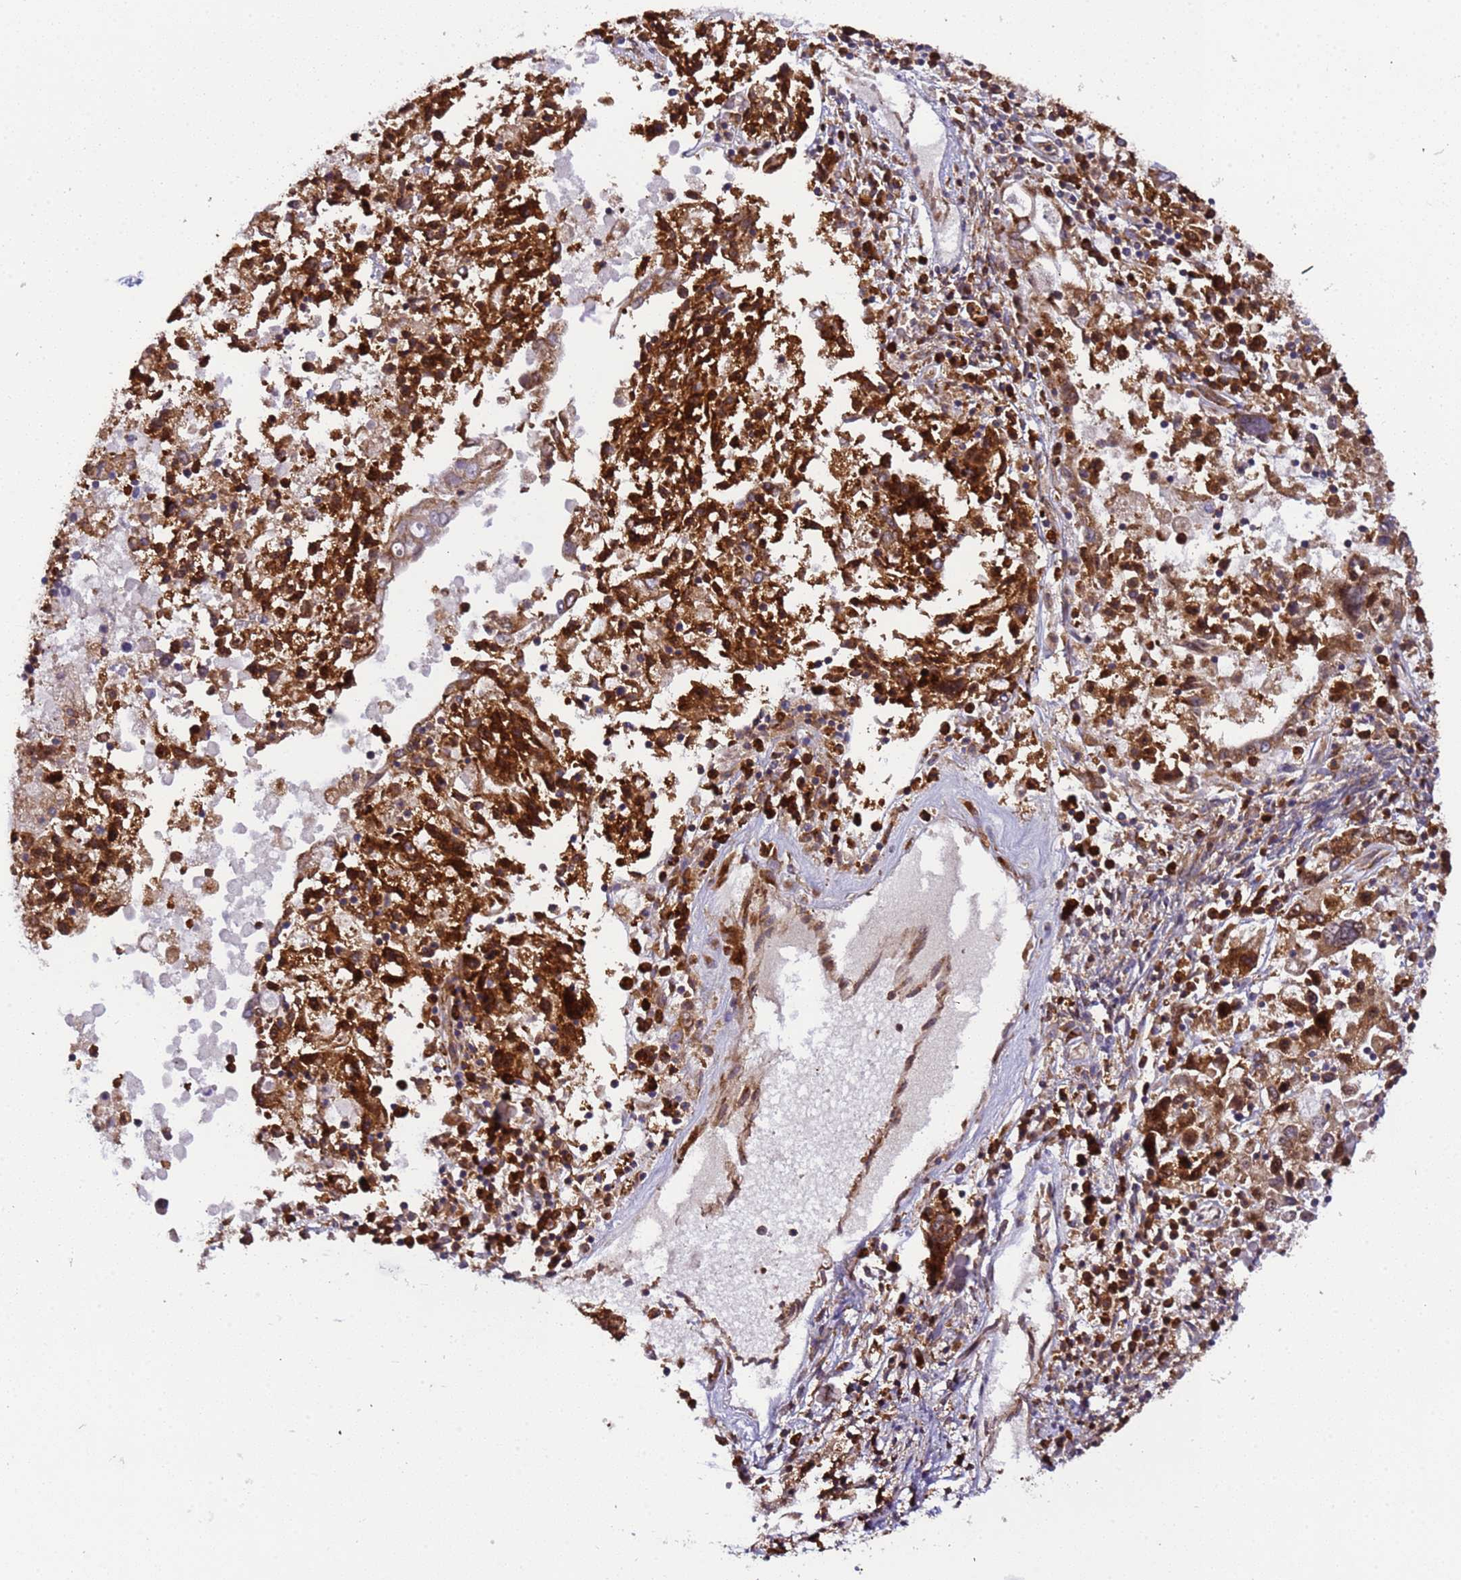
{"staining": {"intensity": "strong", "quantity": ">75%", "location": "cytoplasmic/membranous"}, "tissue": "ovarian cancer", "cell_type": "Tumor cells", "image_type": "cancer", "snomed": [{"axis": "morphology", "description": "Carcinoma, endometroid"}, {"axis": "topography", "description": "Ovary"}], "caption": "Brown immunohistochemical staining in human endometroid carcinoma (ovarian) shows strong cytoplasmic/membranous staining in about >75% of tumor cells.", "gene": "RPL36", "patient": {"sex": "female", "age": 62}}